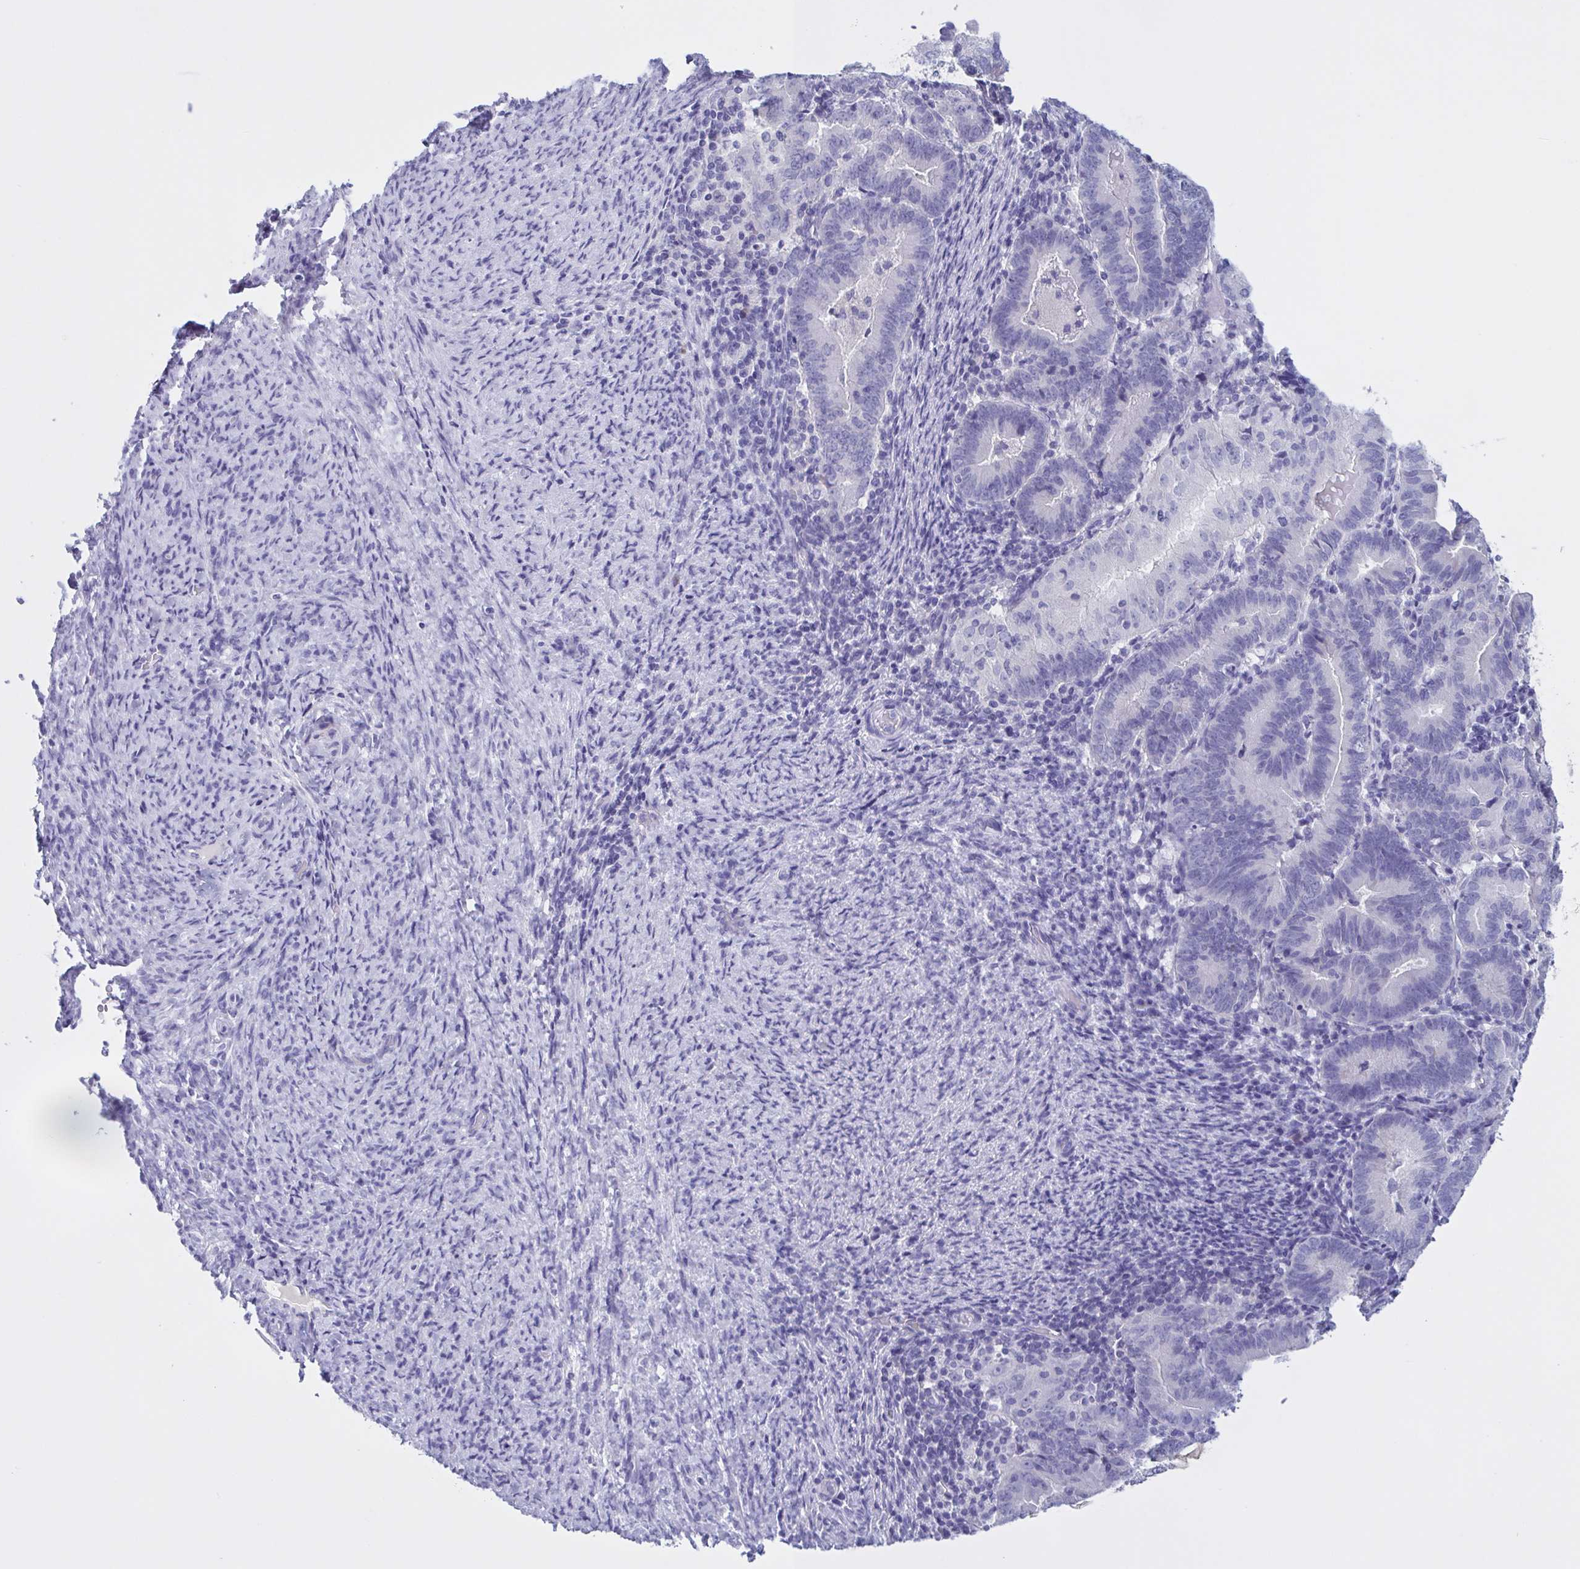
{"staining": {"intensity": "negative", "quantity": "none", "location": "none"}, "tissue": "endometrial cancer", "cell_type": "Tumor cells", "image_type": "cancer", "snomed": [{"axis": "morphology", "description": "Adenocarcinoma, NOS"}, {"axis": "topography", "description": "Endometrium"}], "caption": "High power microscopy photomicrograph of an immunohistochemistry photomicrograph of endometrial cancer, revealing no significant positivity in tumor cells.", "gene": "INAFM1", "patient": {"sex": "female", "age": 70}}